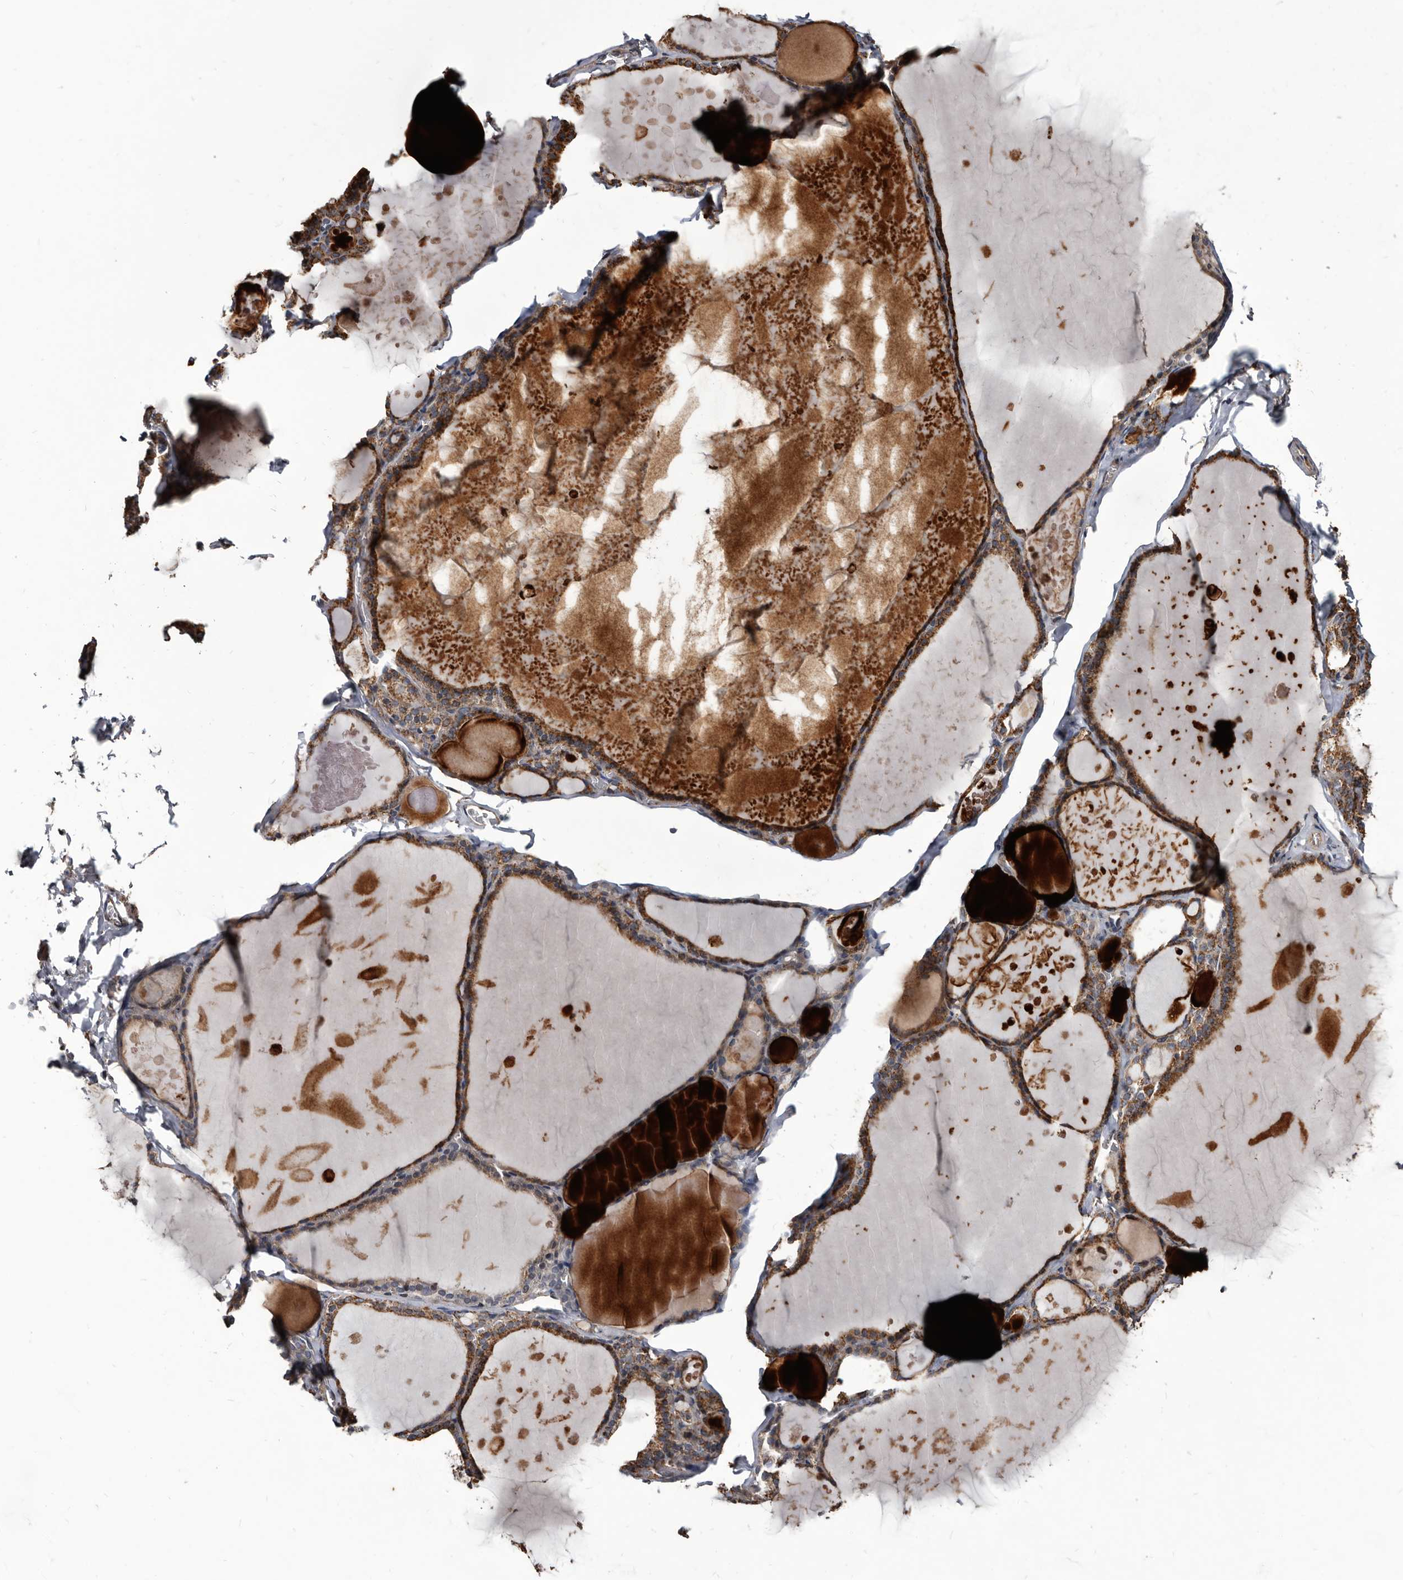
{"staining": {"intensity": "moderate", "quantity": ">75%", "location": "cytoplasmic/membranous"}, "tissue": "thyroid gland", "cell_type": "Glandular cells", "image_type": "normal", "snomed": [{"axis": "morphology", "description": "Normal tissue, NOS"}, {"axis": "topography", "description": "Thyroid gland"}], "caption": "Immunohistochemical staining of normal thyroid gland reveals medium levels of moderate cytoplasmic/membranous expression in about >75% of glandular cells.", "gene": "CTSA", "patient": {"sex": "male", "age": 56}}